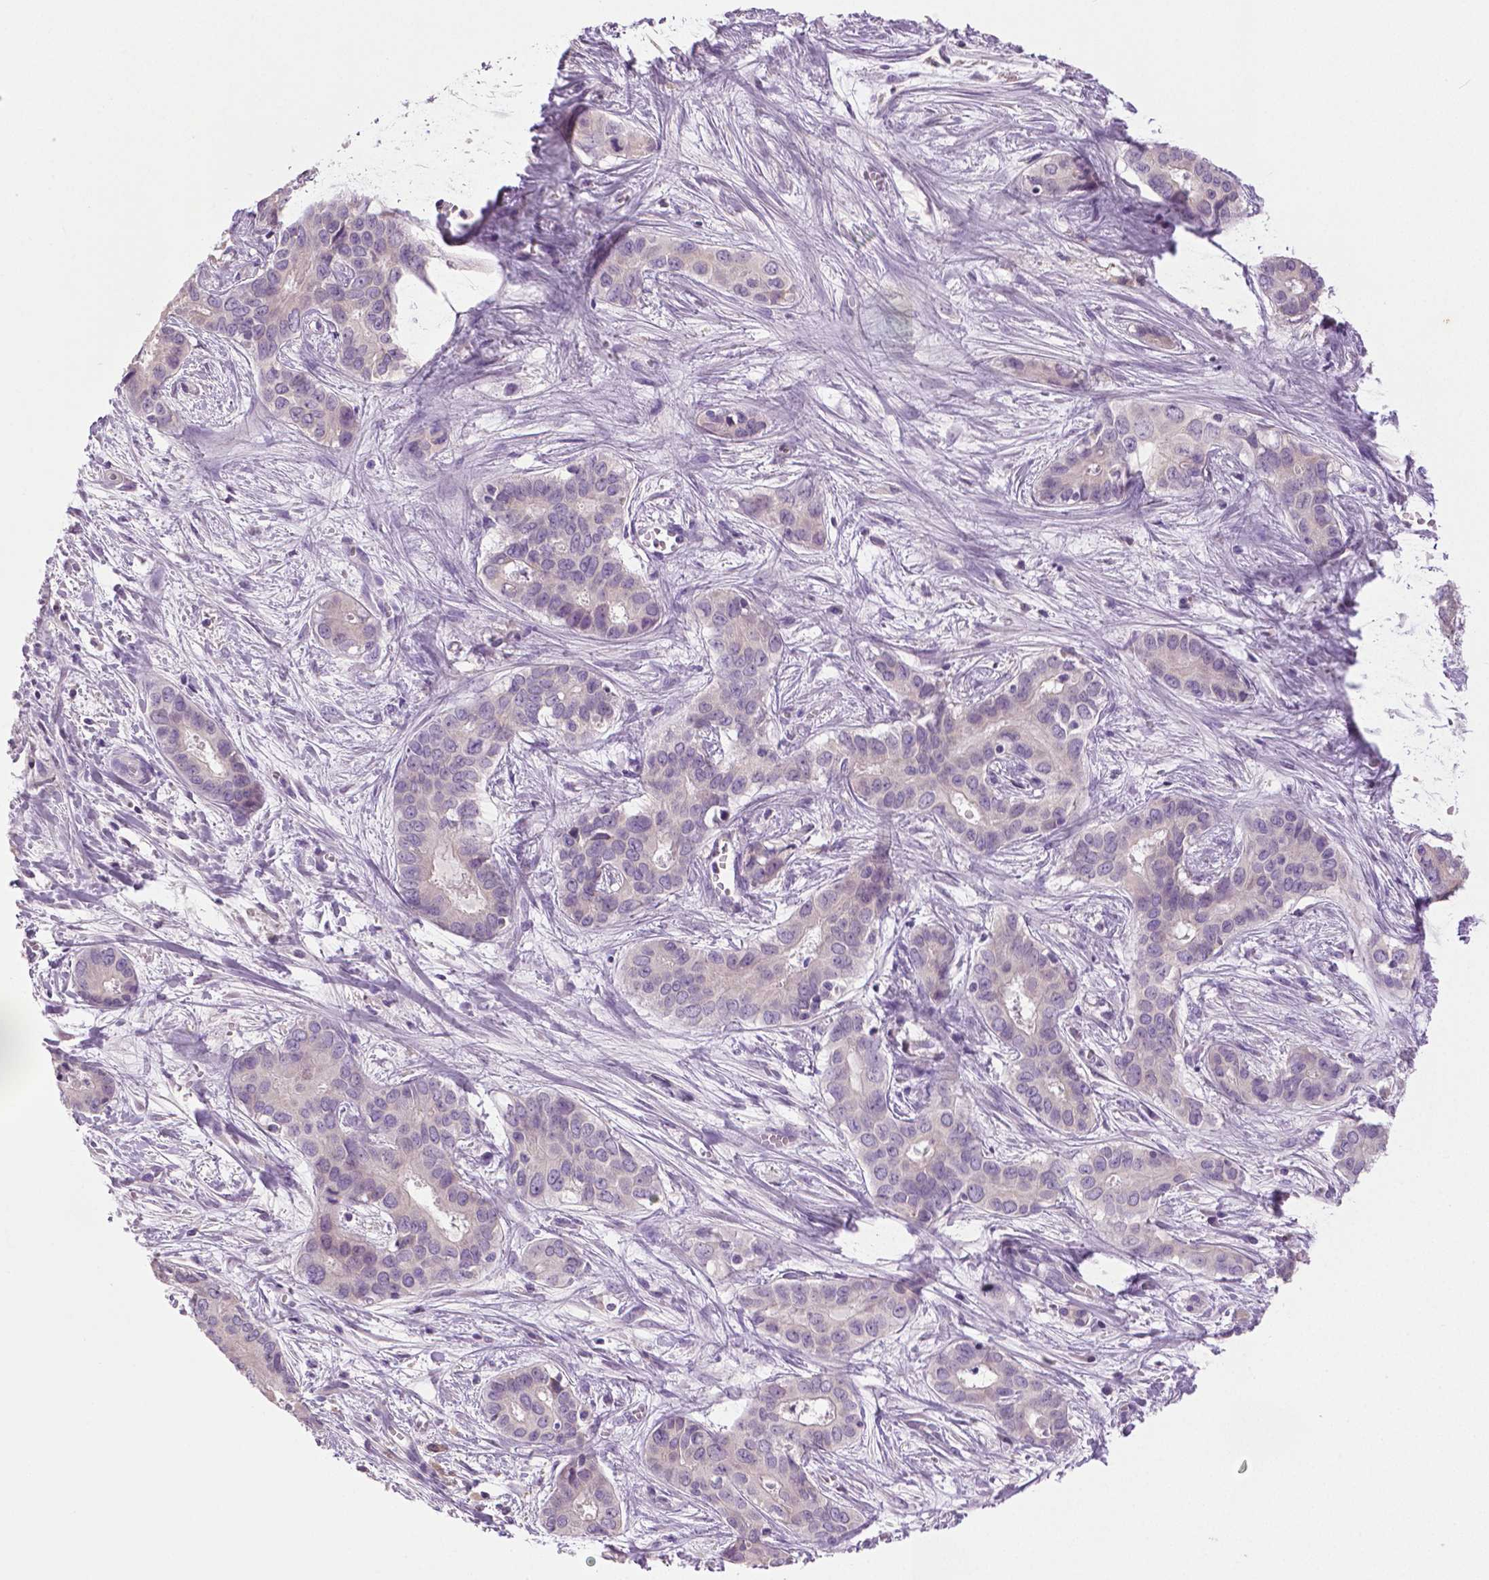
{"staining": {"intensity": "negative", "quantity": "none", "location": "none"}, "tissue": "liver cancer", "cell_type": "Tumor cells", "image_type": "cancer", "snomed": [{"axis": "morphology", "description": "Cholangiocarcinoma"}, {"axis": "topography", "description": "Liver"}], "caption": "An immunohistochemistry micrograph of liver cancer is shown. There is no staining in tumor cells of liver cancer.", "gene": "DNAH12", "patient": {"sex": "female", "age": 65}}